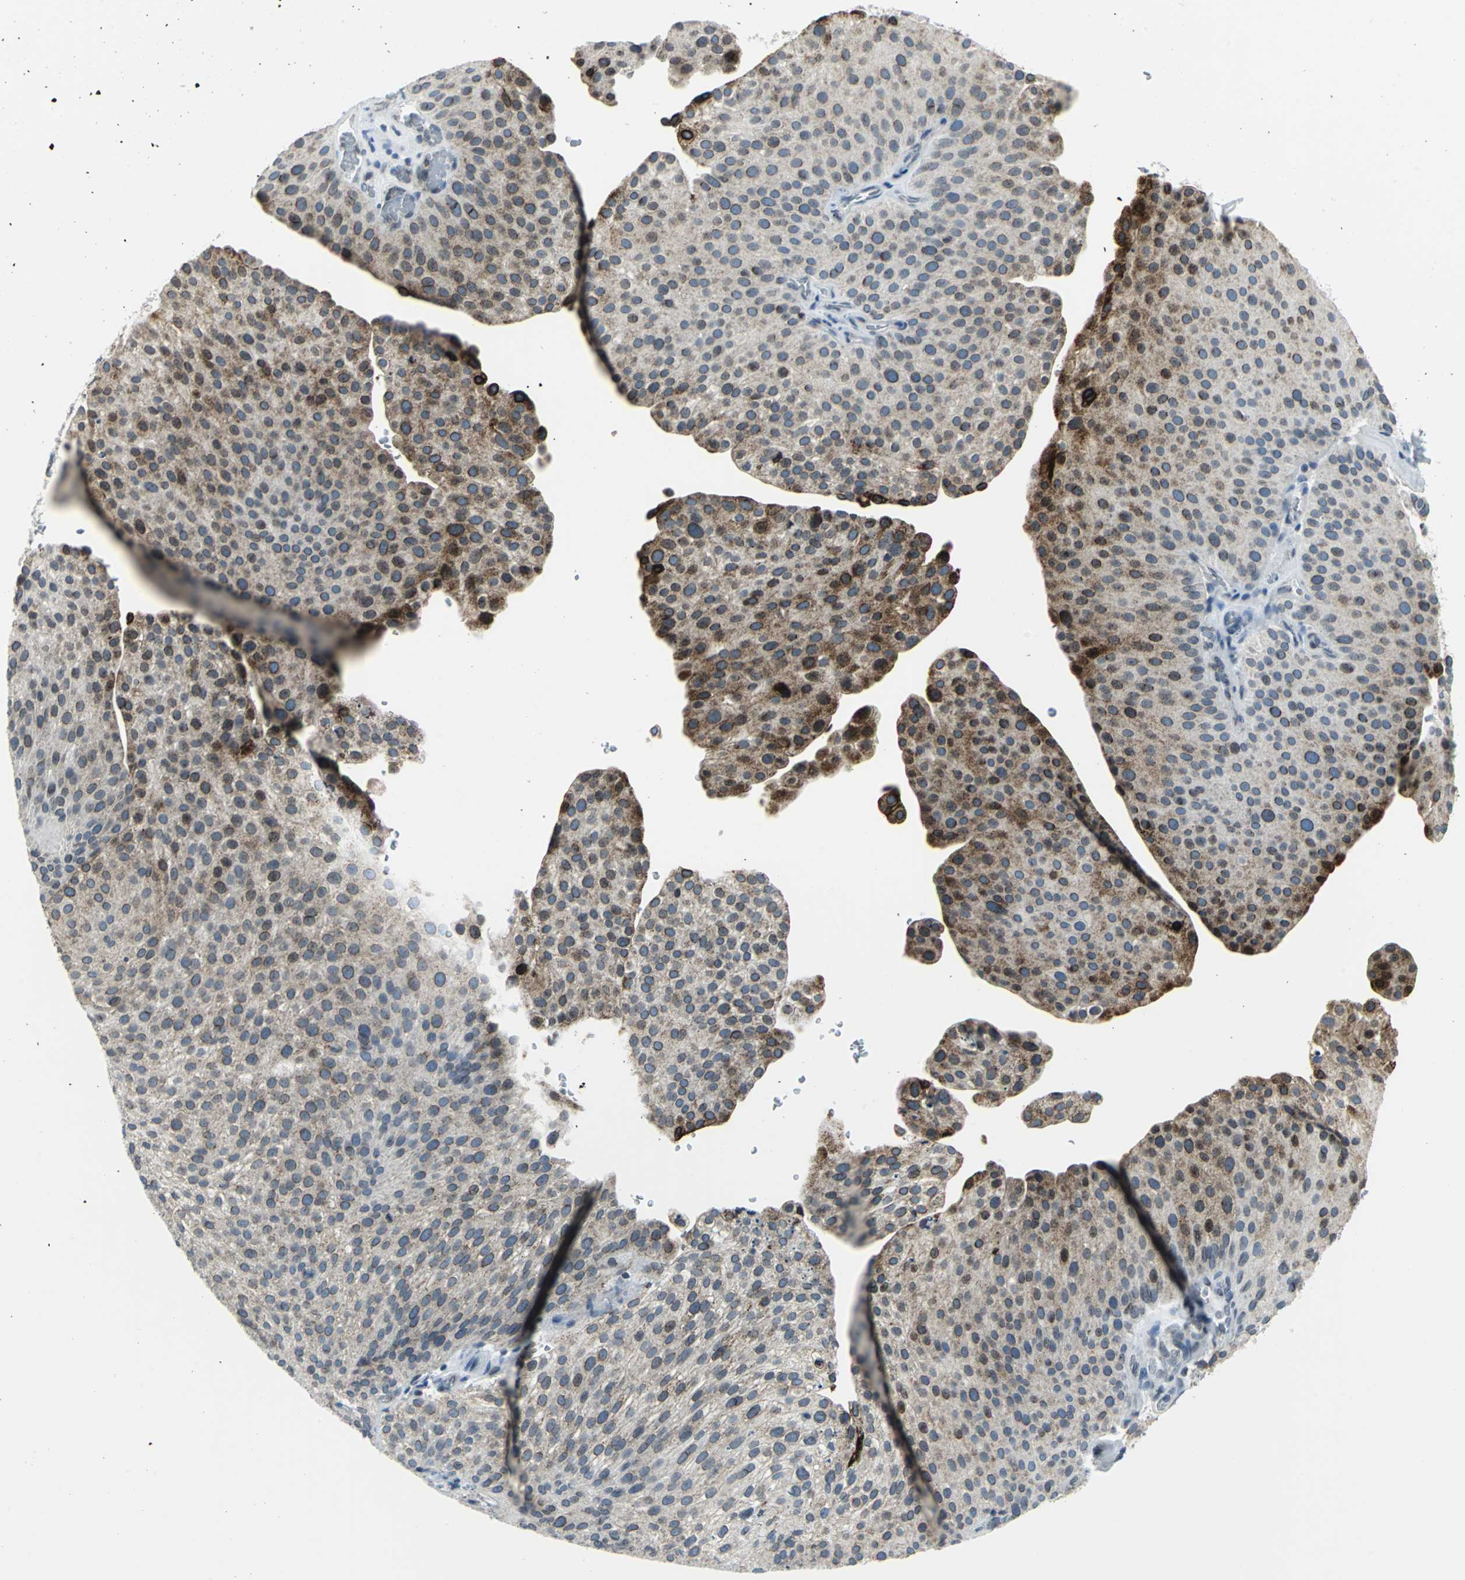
{"staining": {"intensity": "strong", "quantity": "<25%", "location": "cytoplasmic/membranous,nuclear"}, "tissue": "urothelial cancer", "cell_type": "Tumor cells", "image_type": "cancer", "snomed": [{"axis": "morphology", "description": "Urothelial carcinoma, Low grade"}, {"axis": "topography", "description": "Smooth muscle"}, {"axis": "topography", "description": "Urinary bladder"}], "caption": "A brown stain labels strong cytoplasmic/membranous and nuclear expression of a protein in human urothelial cancer tumor cells. The staining was performed using DAB (3,3'-diaminobenzidine), with brown indicating positive protein expression. Nuclei are stained blue with hematoxylin.", "gene": "SNUPN", "patient": {"sex": "male", "age": 60}}